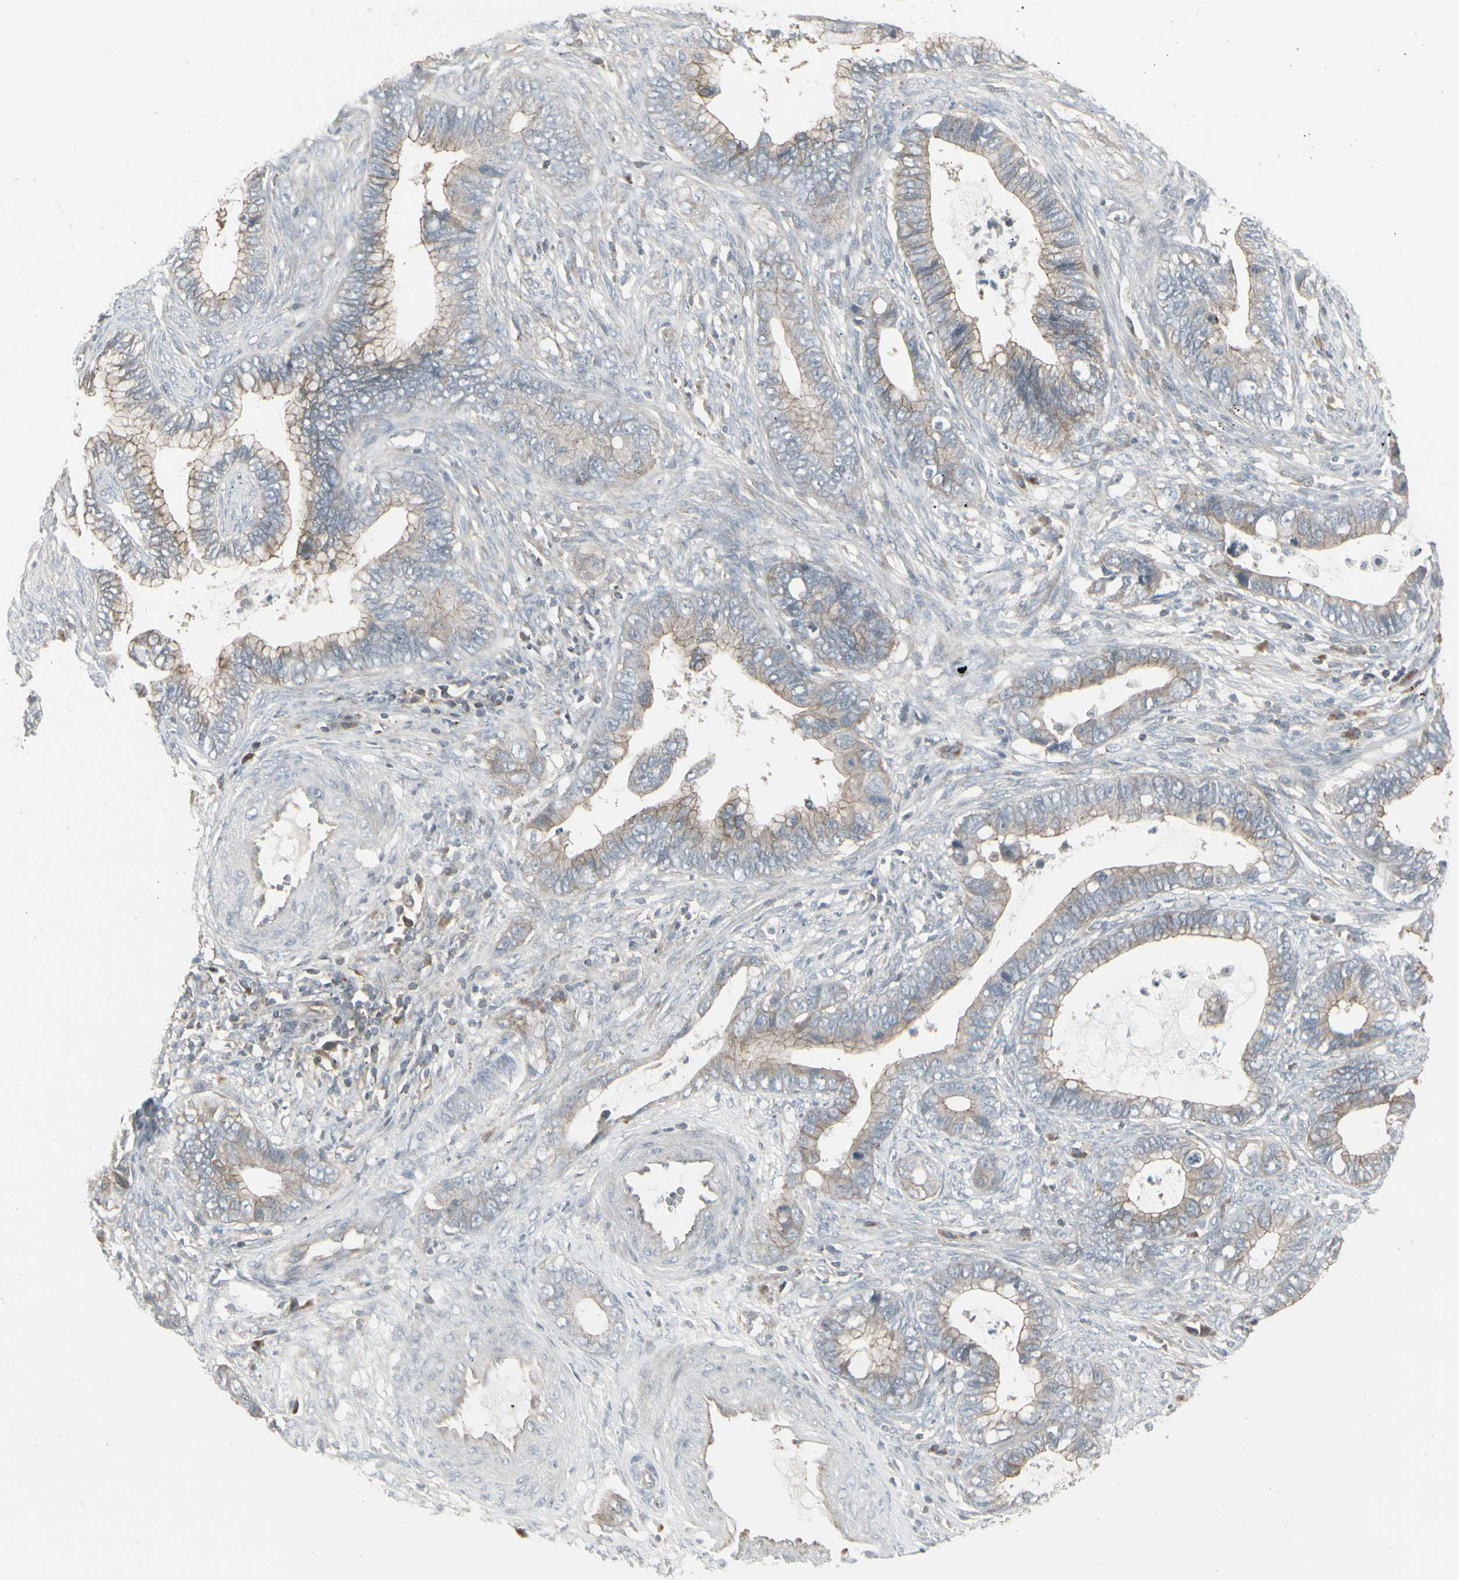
{"staining": {"intensity": "weak", "quantity": ">75%", "location": "cytoplasmic/membranous"}, "tissue": "cervical cancer", "cell_type": "Tumor cells", "image_type": "cancer", "snomed": [{"axis": "morphology", "description": "Adenocarcinoma, NOS"}, {"axis": "topography", "description": "Cervix"}], "caption": "Protein analysis of cervical cancer (adenocarcinoma) tissue displays weak cytoplasmic/membranous staining in approximately >75% of tumor cells.", "gene": "EPS15", "patient": {"sex": "female", "age": 44}}